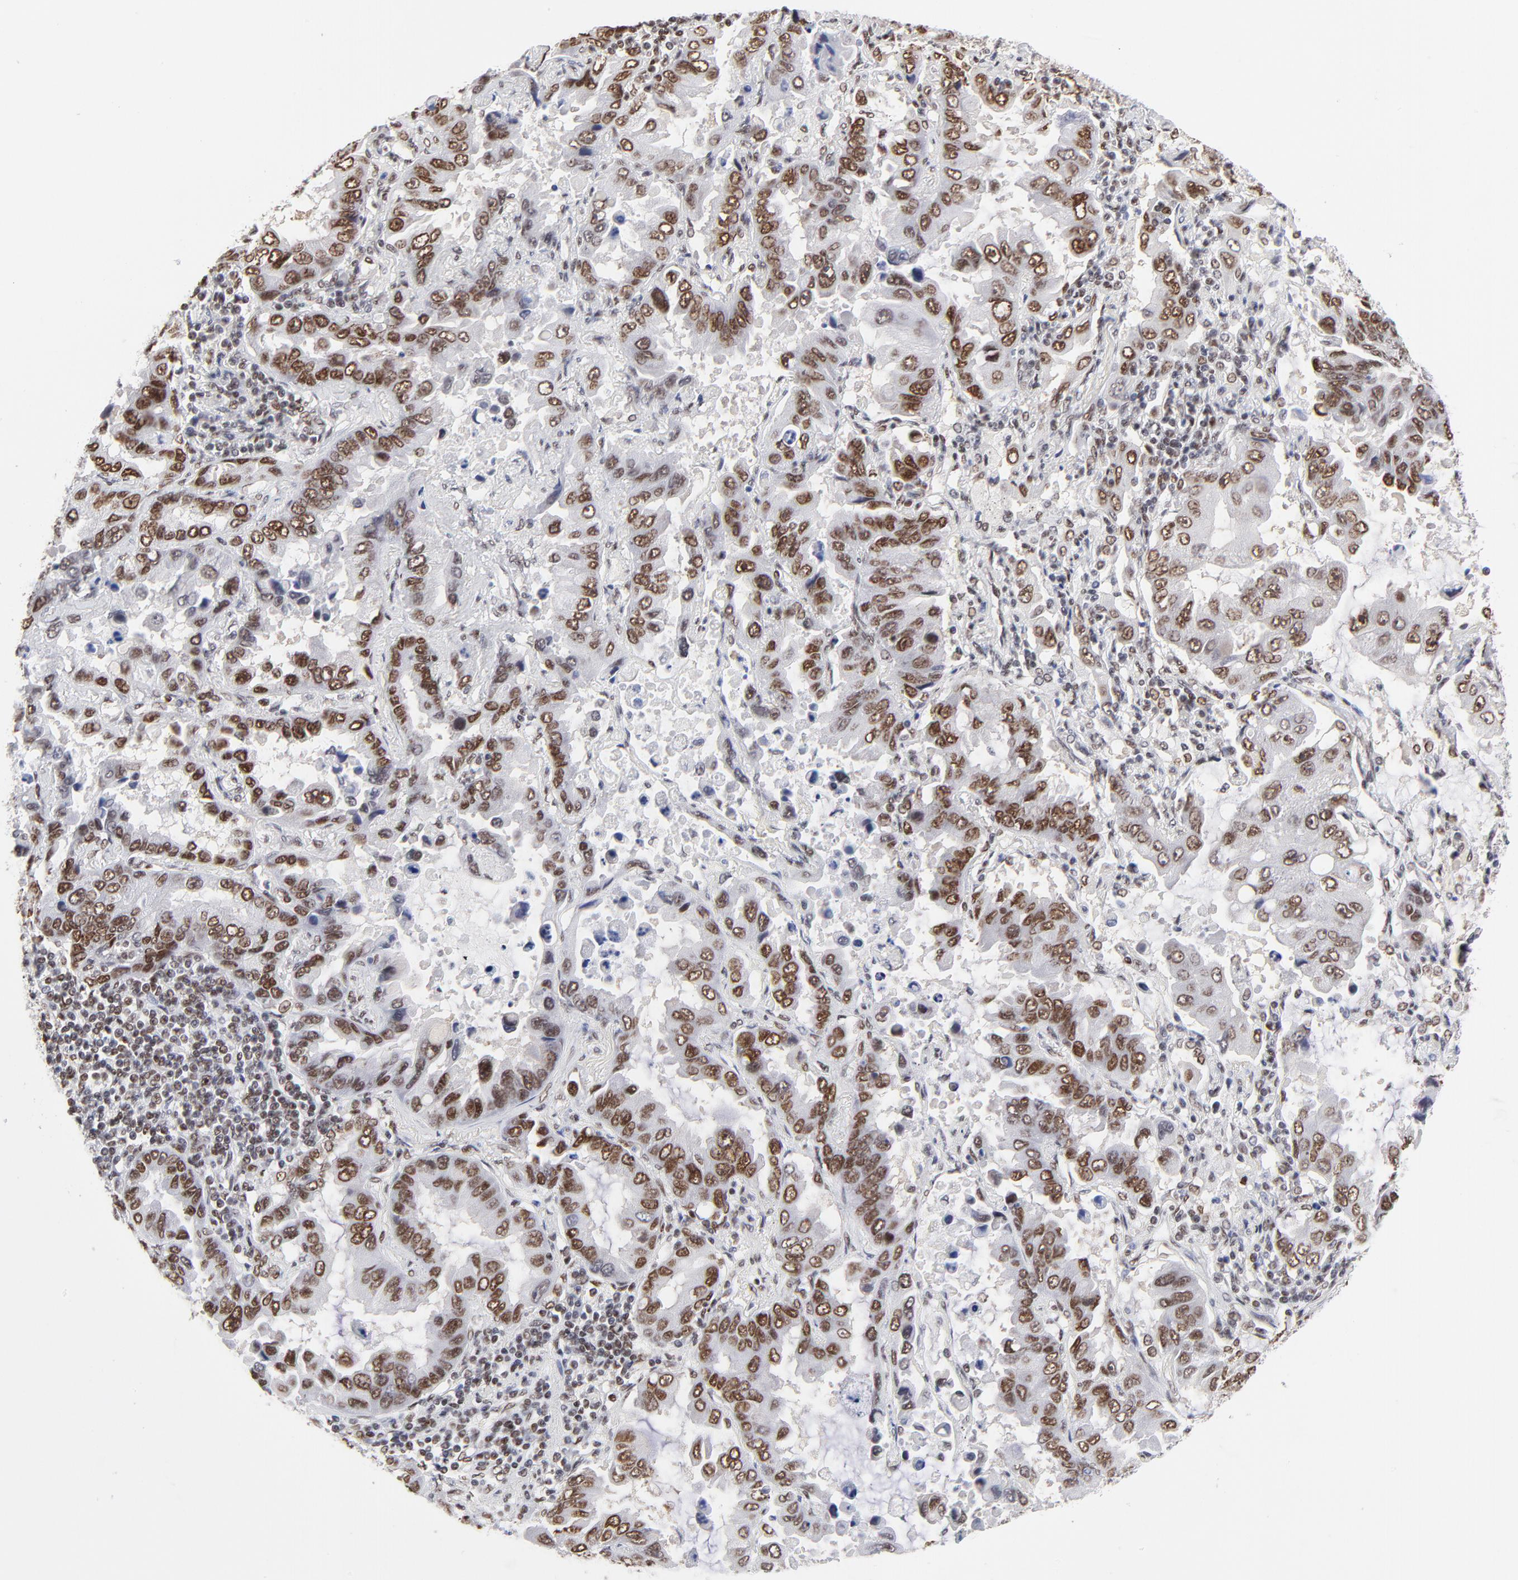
{"staining": {"intensity": "strong", "quantity": ">75%", "location": "nuclear"}, "tissue": "lung cancer", "cell_type": "Tumor cells", "image_type": "cancer", "snomed": [{"axis": "morphology", "description": "Adenocarcinoma, NOS"}, {"axis": "topography", "description": "Lung"}], "caption": "Immunohistochemical staining of lung cancer (adenocarcinoma) demonstrates high levels of strong nuclear protein positivity in approximately >75% of tumor cells.", "gene": "ZMYM3", "patient": {"sex": "male", "age": 64}}